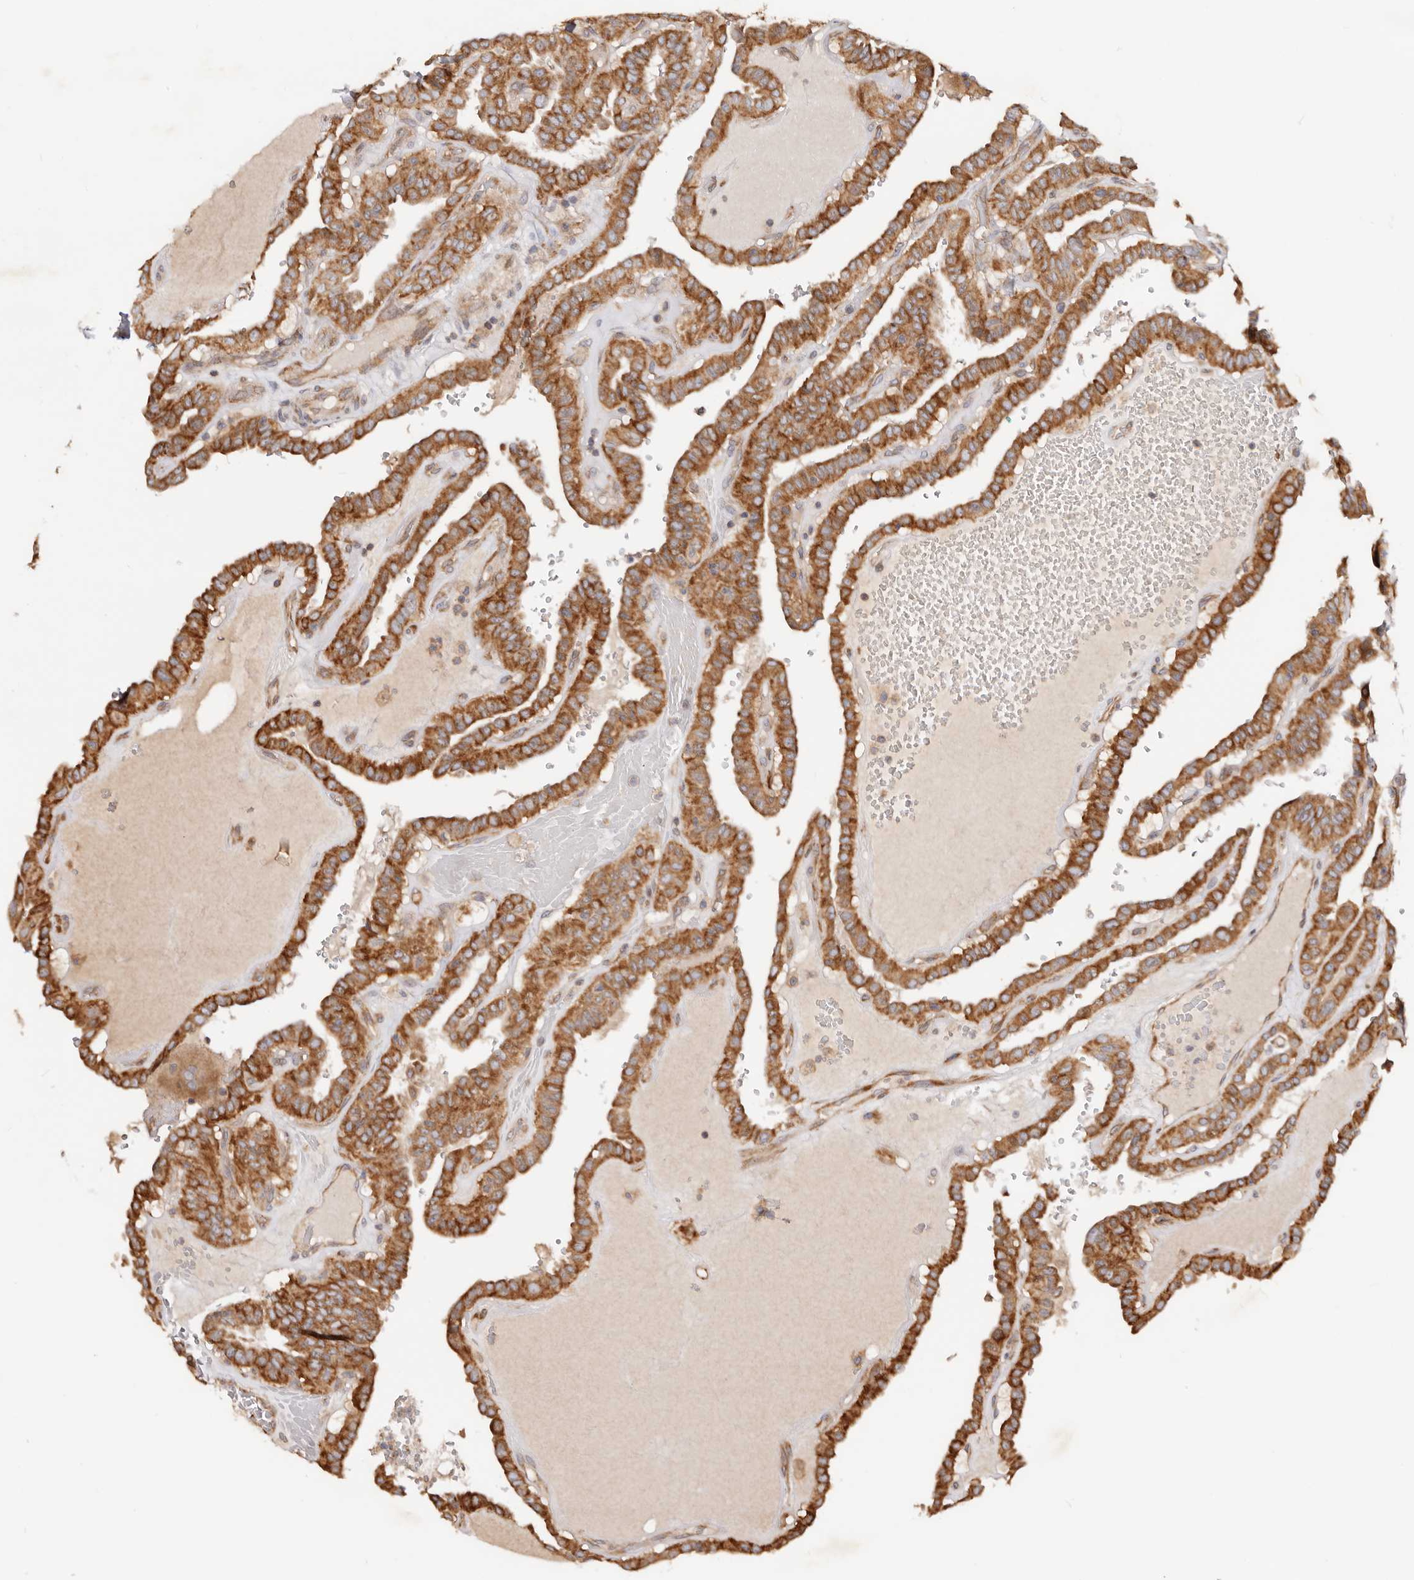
{"staining": {"intensity": "strong", "quantity": ">75%", "location": "cytoplasmic/membranous"}, "tissue": "thyroid cancer", "cell_type": "Tumor cells", "image_type": "cancer", "snomed": [{"axis": "morphology", "description": "Papillary adenocarcinoma, NOS"}, {"axis": "topography", "description": "Thyroid gland"}], "caption": "Strong cytoplasmic/membranous positivity for a protein is present in about >75% of tumor cells of thyroid cancer using IHC.", "gene": "GNA13", "patient": {"sex": "male", "age": 77}}